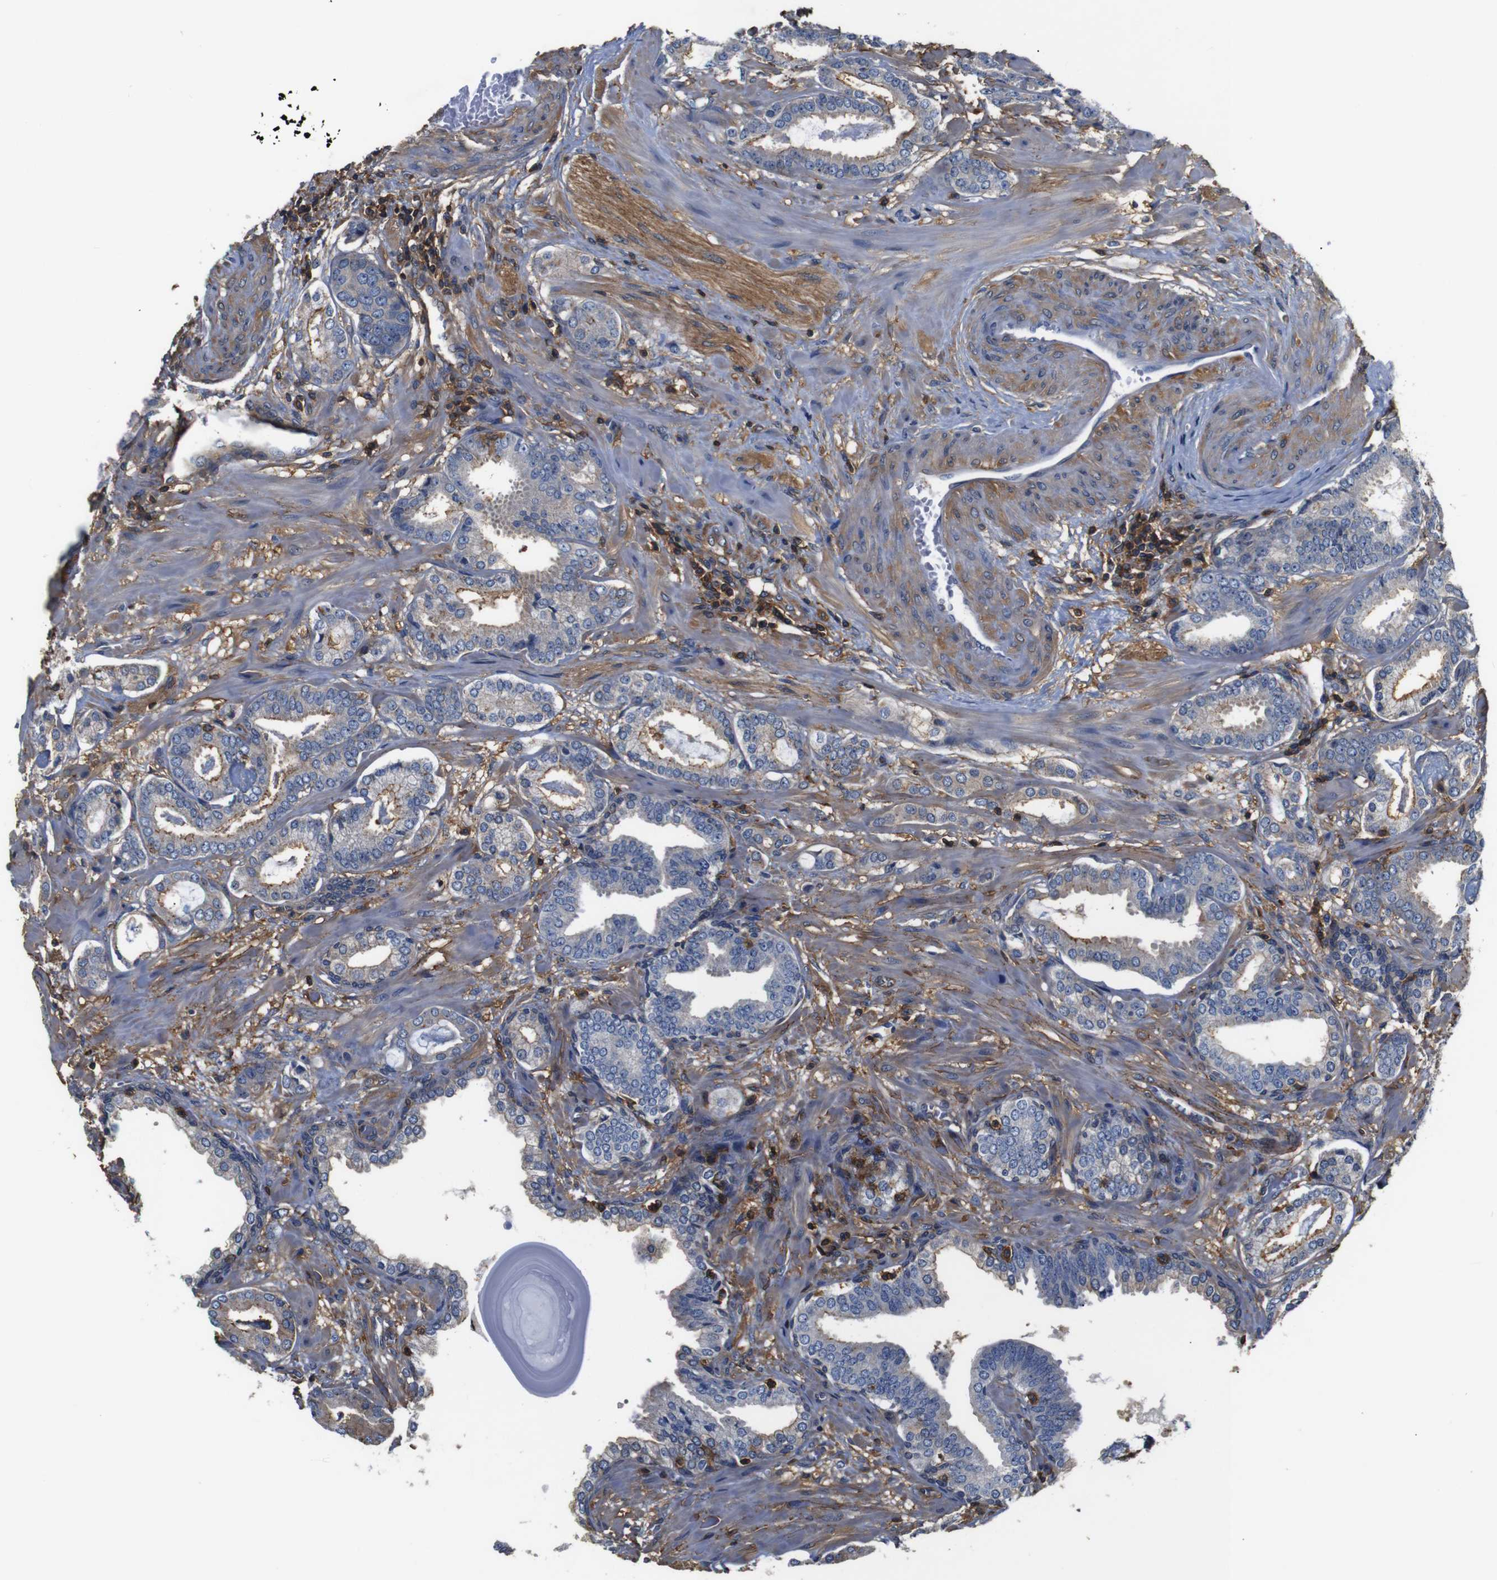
{"staining": {"intensity": "weak", "quantity": "<25%", "location": "cytoplasmic/membranous"}, "tissue": "prostate cancer", "cell_type": "Tumor cells", "image_type": "cancer", "snomed": [{"axis": "morphology", "description": "Adenocarcinoma, Low grade"}, {"axis": "topography", "description": "Prostate"}], "caption": "Prostate cancer (adenocarcinoma (low-grade)) was stained to show a protein in brown. There is no significant expression in tumor cells.", "gene": "PI4KA", "patient": {"sex": "male", "age": 53}}